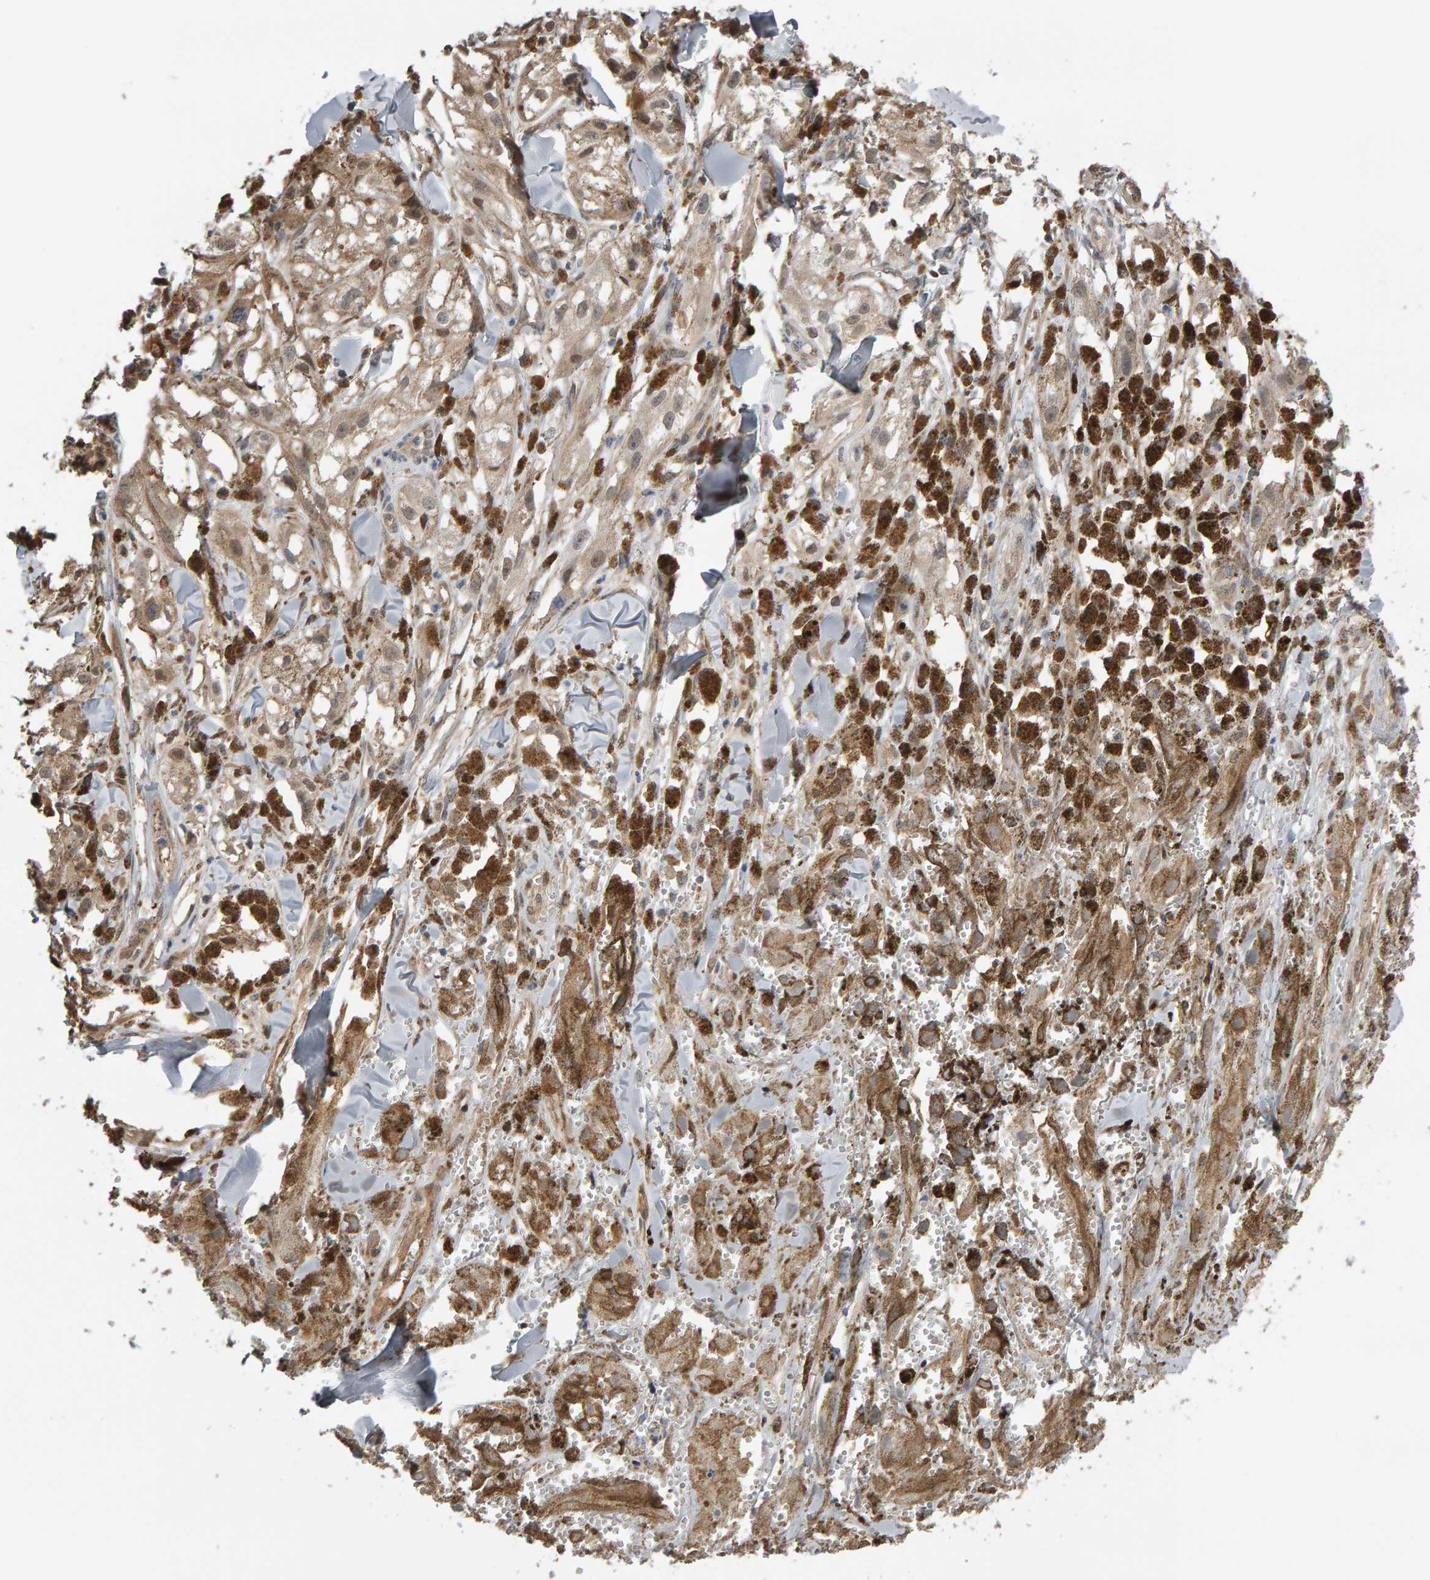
{"staining": {"intensity": "weak", "quantity": ">75%", "location": "cytoplasmic/membranous"}, "tissue": "melanoma", "cell_type": "Tumor cells", "image_type": "cancer", "snomed": [{"axis": "morphology", "description": "Malignant melanoma, NOS"}, {"axis": "topography", "description": "Skin"}], "caption": "Protein staining demonstrates weak cytoplasmic/membranous positivity in approximately >75% of tumor cells in malignant melanoma.", "gene": "COASY", "patient": {"sex": "male", "age": 88}}